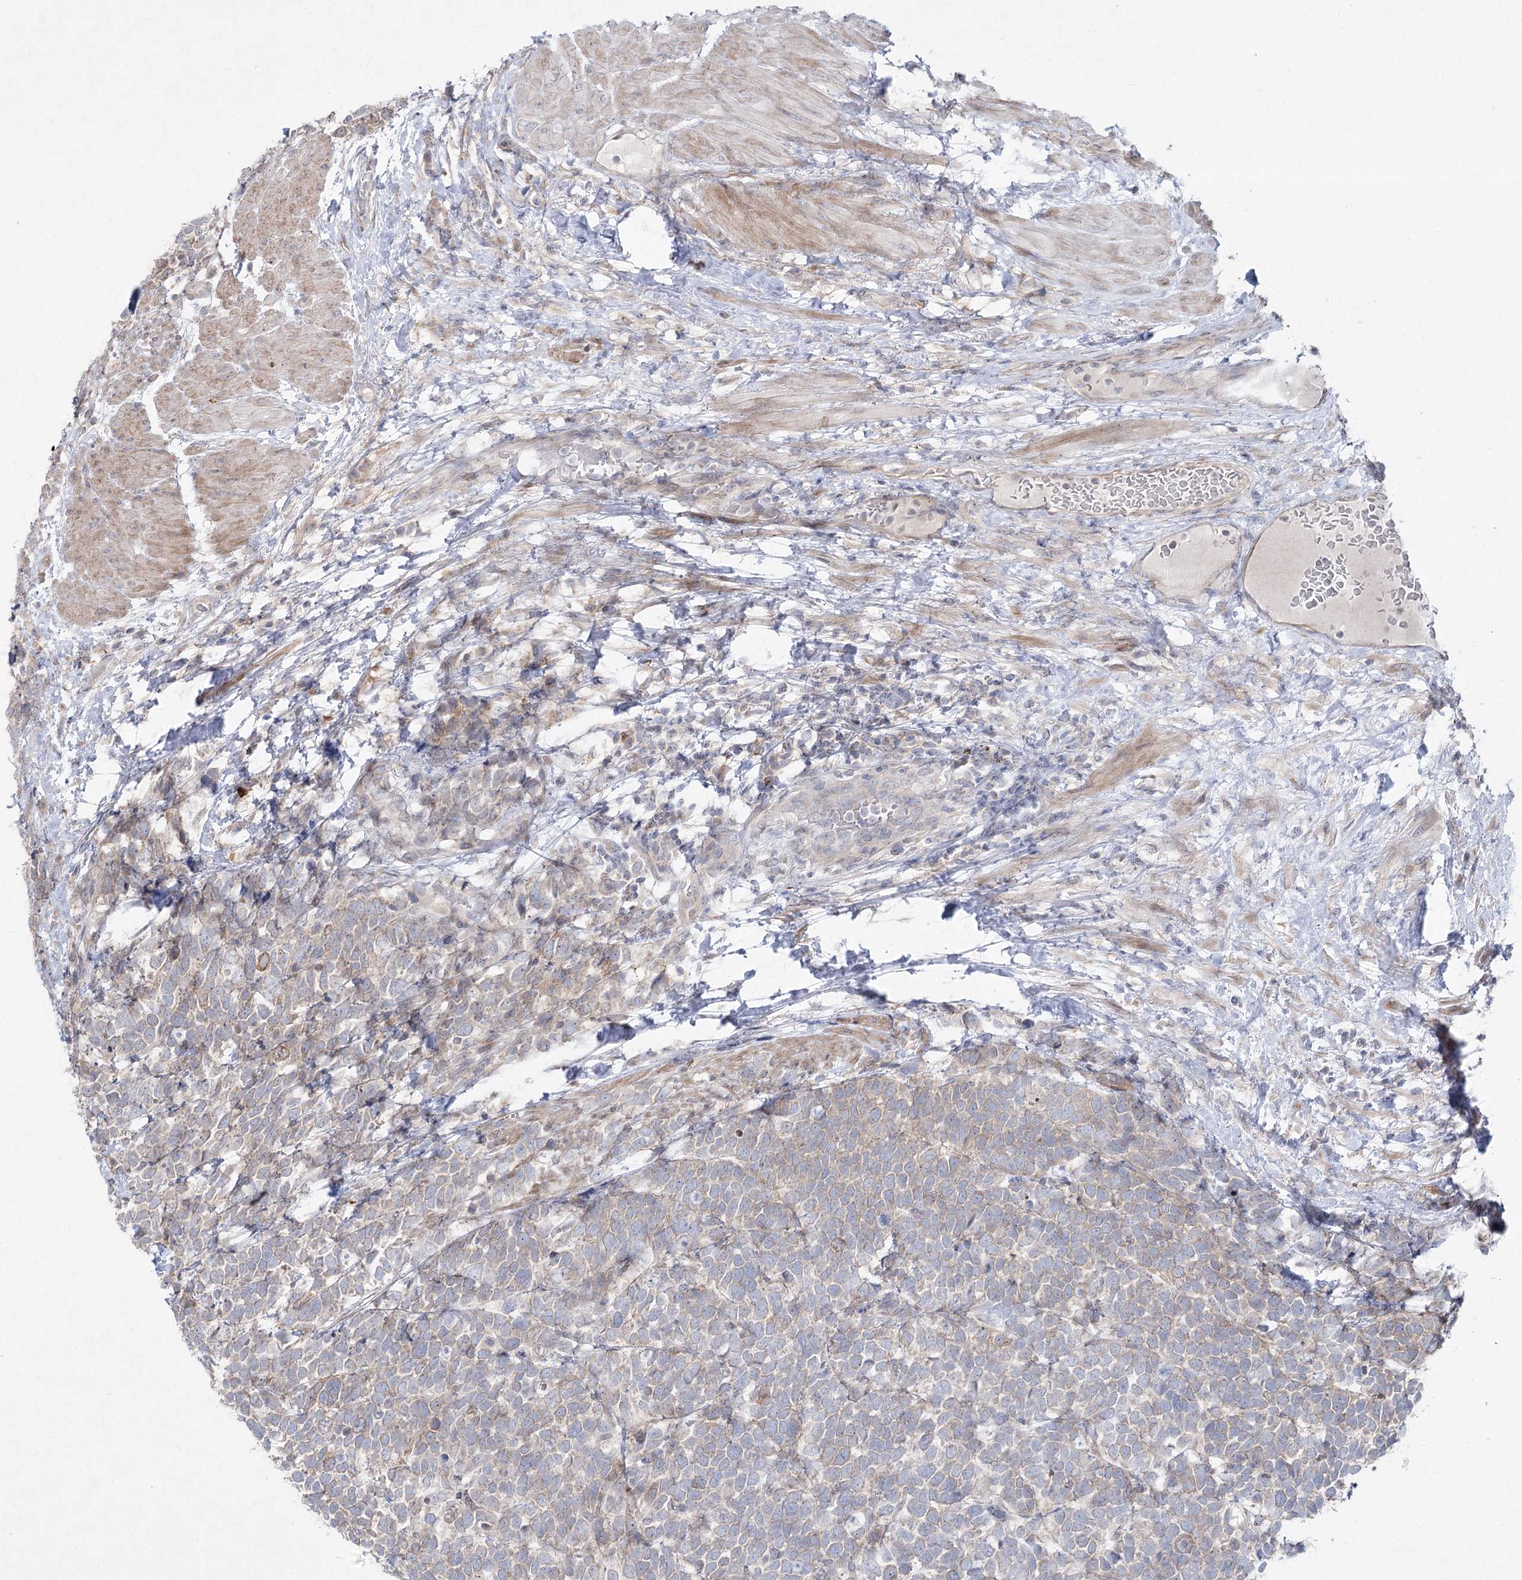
{"staining": {"intensity": "weak", "quantity": "25%-75%", "location": "cytoplasmic/membranous"}, "tissue": "urothelial cancer", "cell_type": "Tumor cells", "image_type": "cancer", "snomed": [{"axis": "morphology", "description": "Urothelial carcinoma, High grade"}, {"axis": "topography", "description": "Urinary bladder"}], "caption": "IHC (DAB) staining of urothelial cancer shows weak cytoplasmic/membranous protein expression in about 25%-75% of tumor cells.", "gene": "SH3BP5L", "patient": {"sex": "female", "age": 82}}